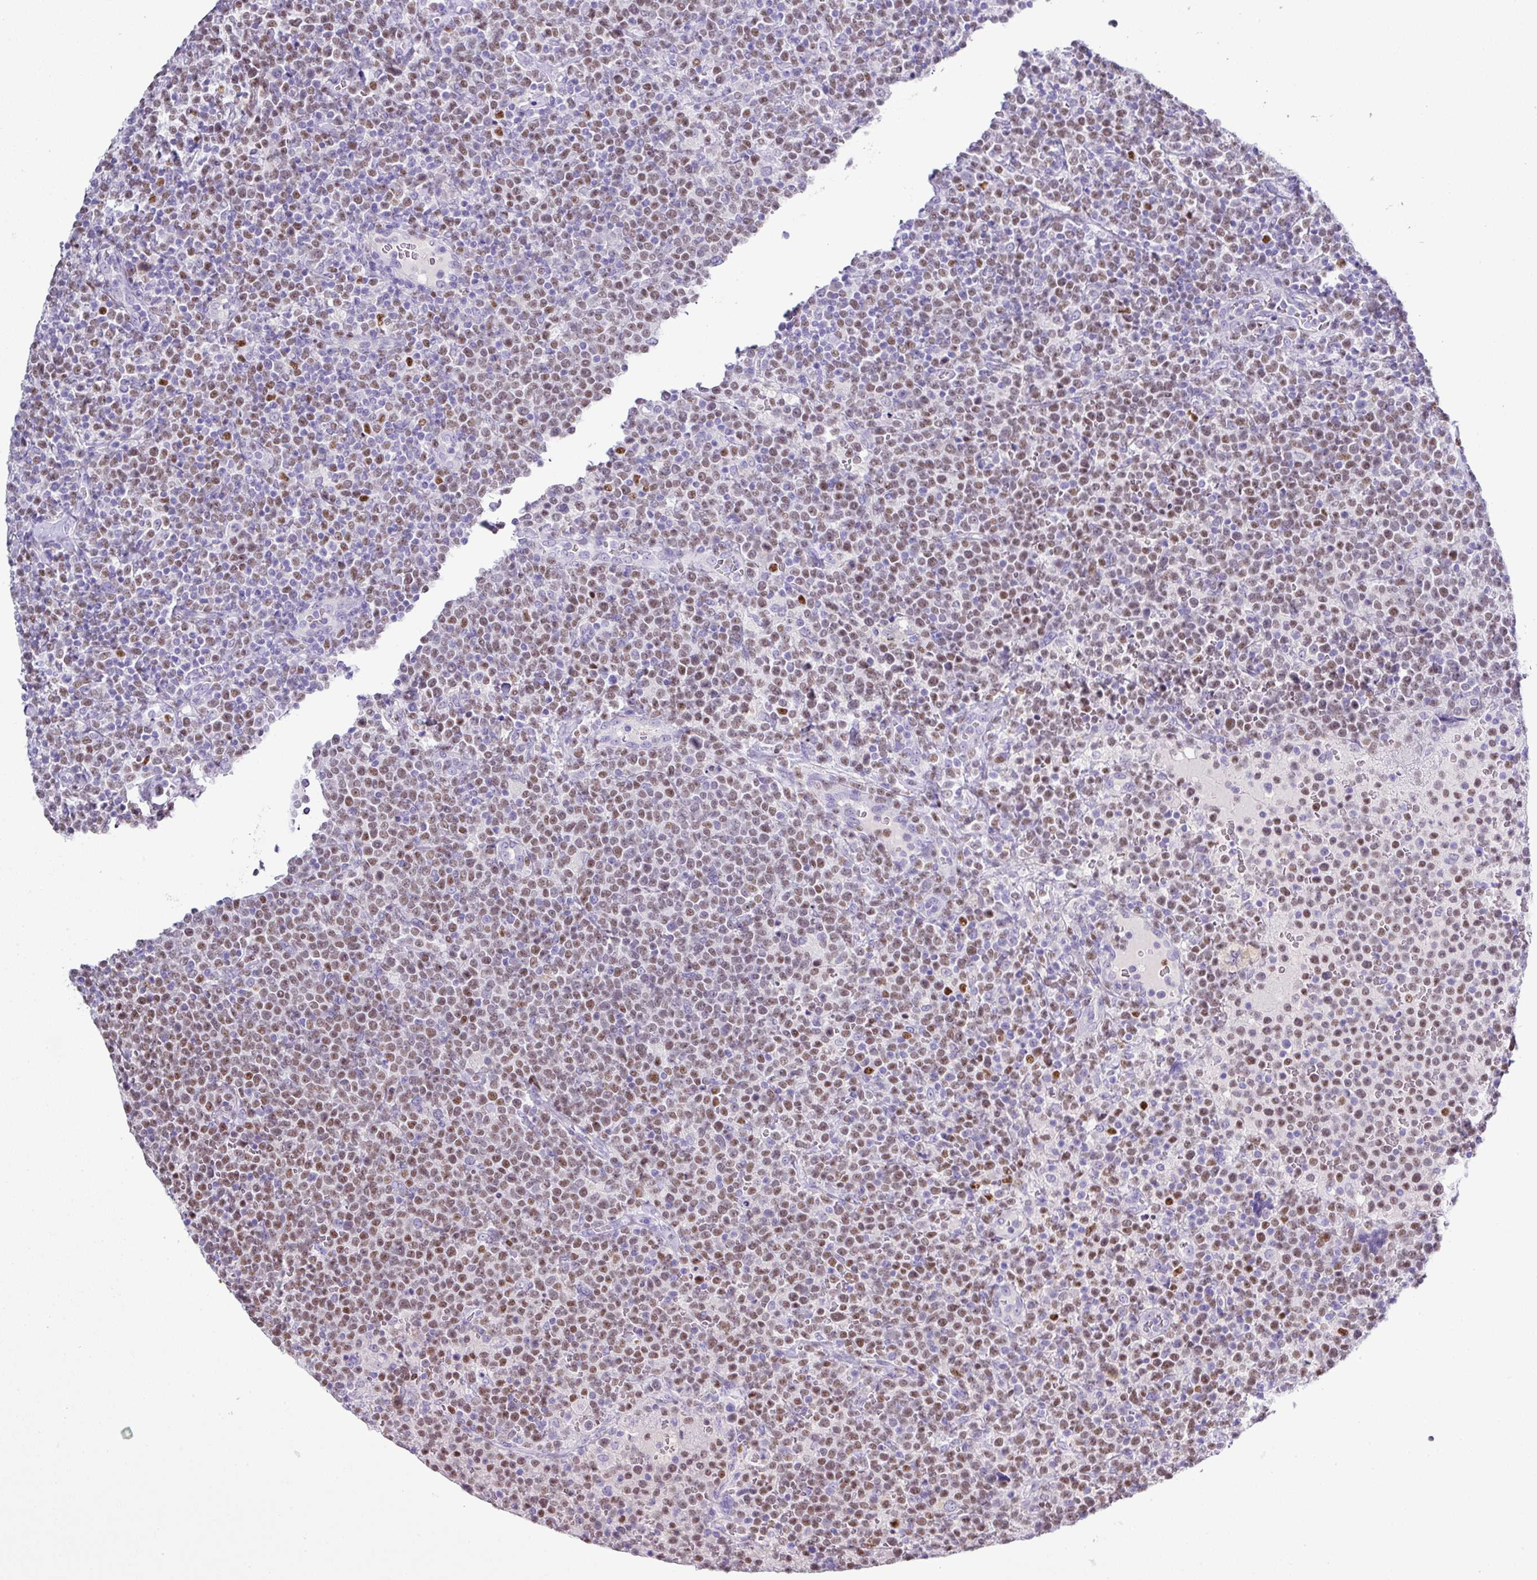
{"staining": {"intensity": "moderate", "quantity": ">75%", "location": "nuclear"}, "tissue": "lymphoma", "cell_type": "Tumor cells", "image_type": "cancer", "snomed": [{"axis": "morphology", "description": "Malignant lymphoma, non-Hodgkin's type, High grade"}, {"axis": "topography", "description": "Lymph node"}], "caption": "Immunohistochemistry histopathology image of lymphoma stained for a protein (brown), which reveals medium levels of moderate nuclear positivity in approximately >75% of tumor cells.", "gene": "BCL11A", "patient": {"sex": "male", "age": 61}}